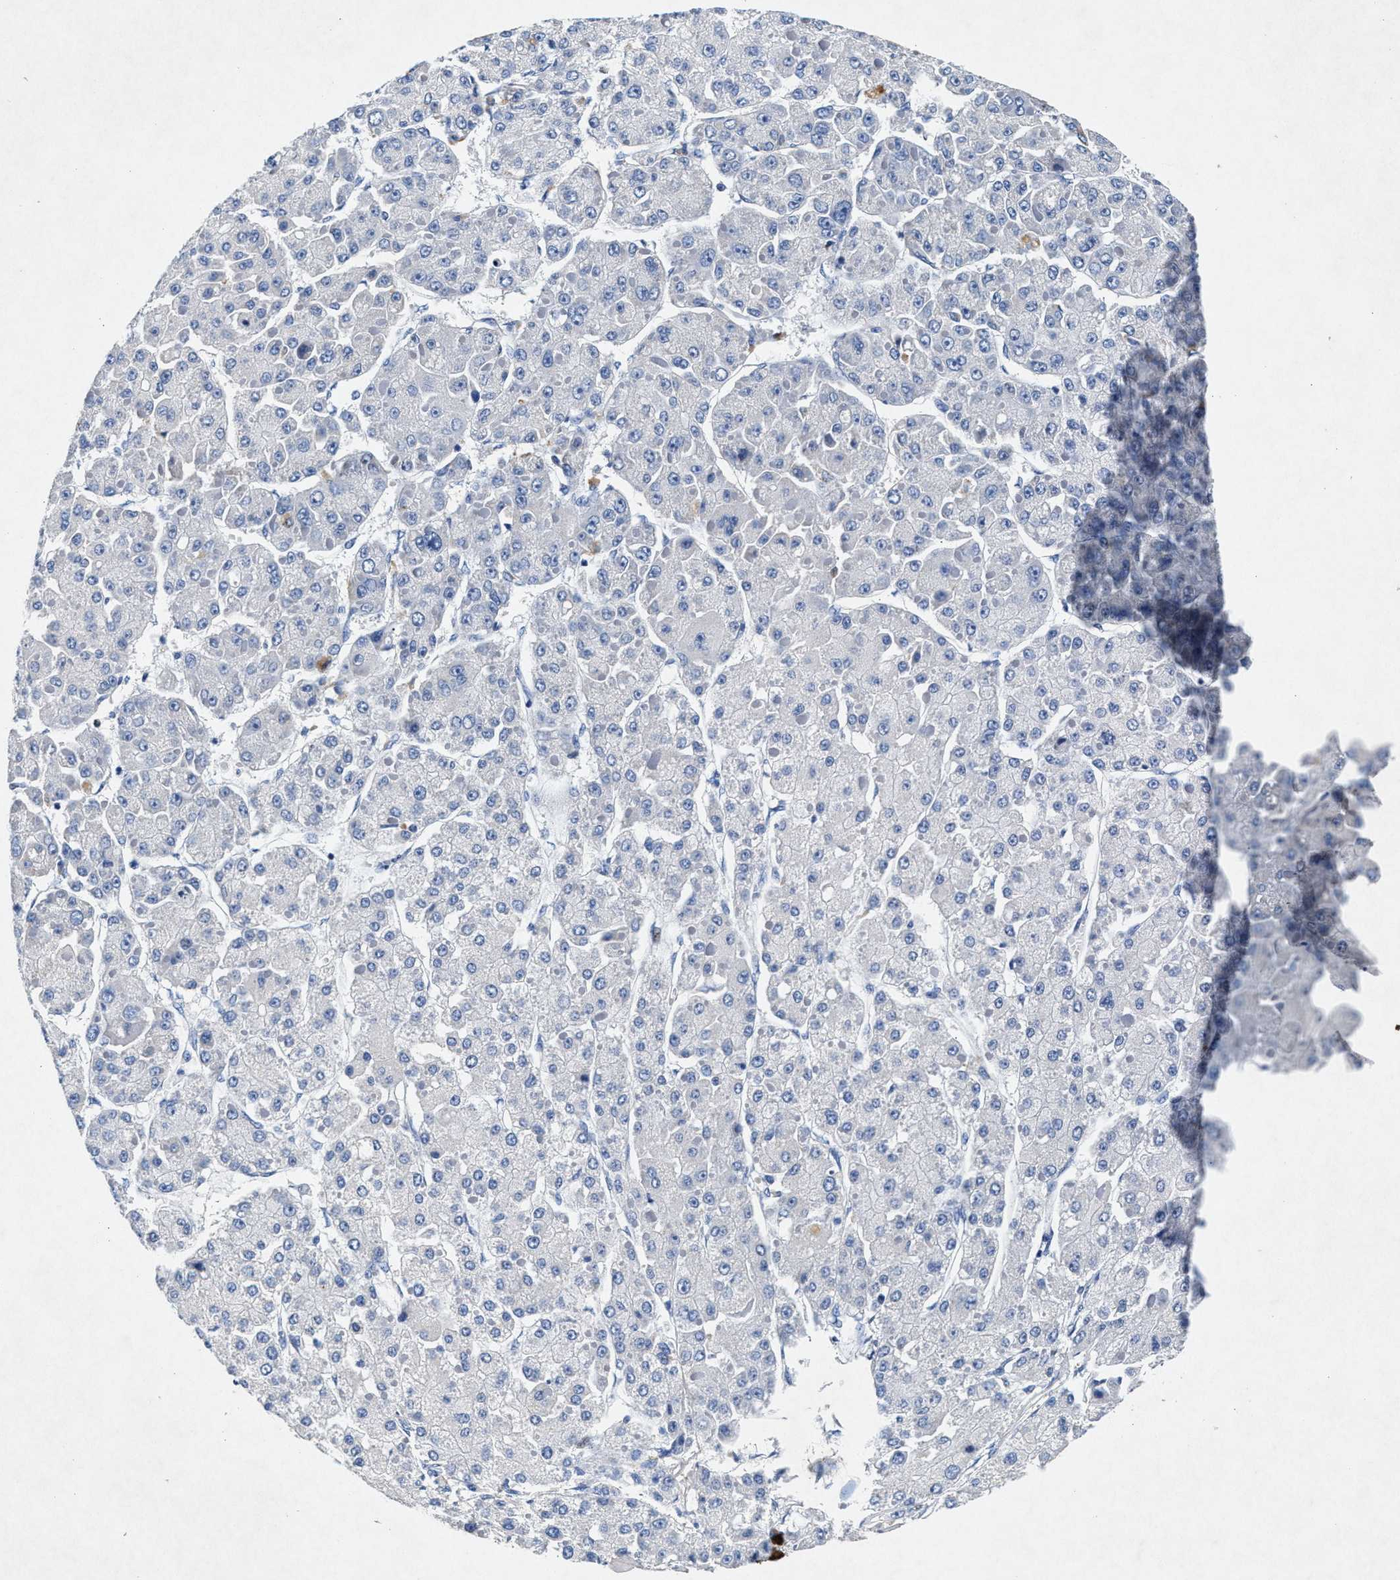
{"staining": {"intensity": "negative", "quantity": "none", "location": "none"}, "tissue": "liver cancer", "cell_type": "Tumor cells", "image_type": "cancer", "snomed": [{"axis": "morphology", "description": "Carcinoma, Hepatocellular, NOS"}, {"axis": "topography", "description": "Liver"}], "caption": "Liver cancer (hepatocellular carcinoma) was stained to show a protein in brown. There is no significant expression in tumor cells.", "gene": "MAP6", "patient": {"sex": "female", "age": 73}}